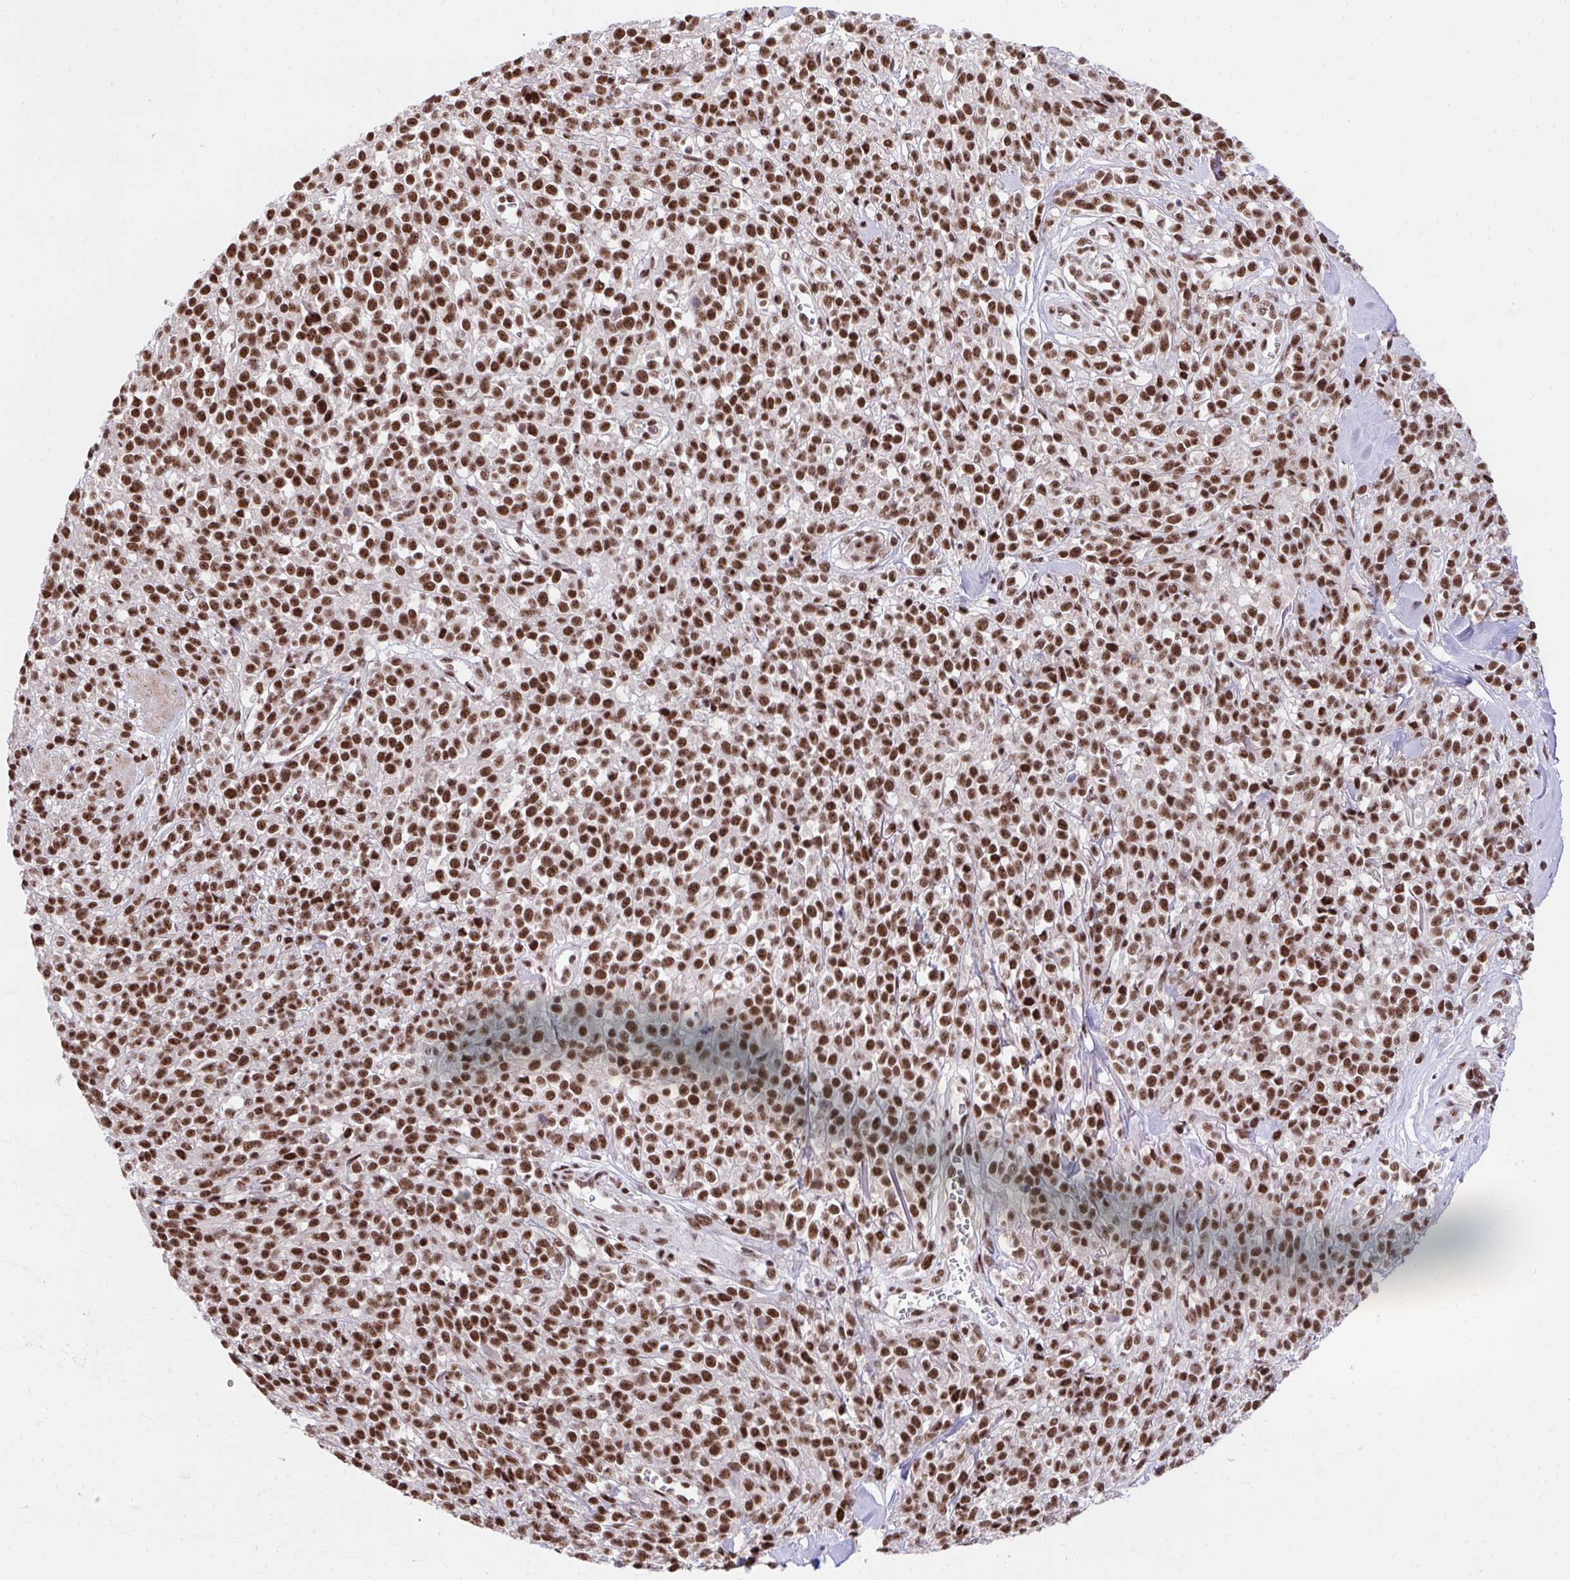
{"staining": {"intensity": "strong", "quantity": ">75%", "location": "nuclear"}, "tissue": "melanoma", "cell_type": "Tumor cells", "image_type": "cancer", "snomed": [{"axis": "morphology", "description": "Malignant melanoma, NOS"}, {"axis": "topography", "description": "Skin"}, {"axis": "topography", "description": "Skin of trunk"}], "caption": "Immunohistochemistry (DAB (3,3'-diaminobenzidine)) staining of human malignant melanoma demonstrates strong nuclear protein positivity in about >75% of tumor cells.", "gene": "SYNE4", "patient": {"sex": "male", "age": 74}}